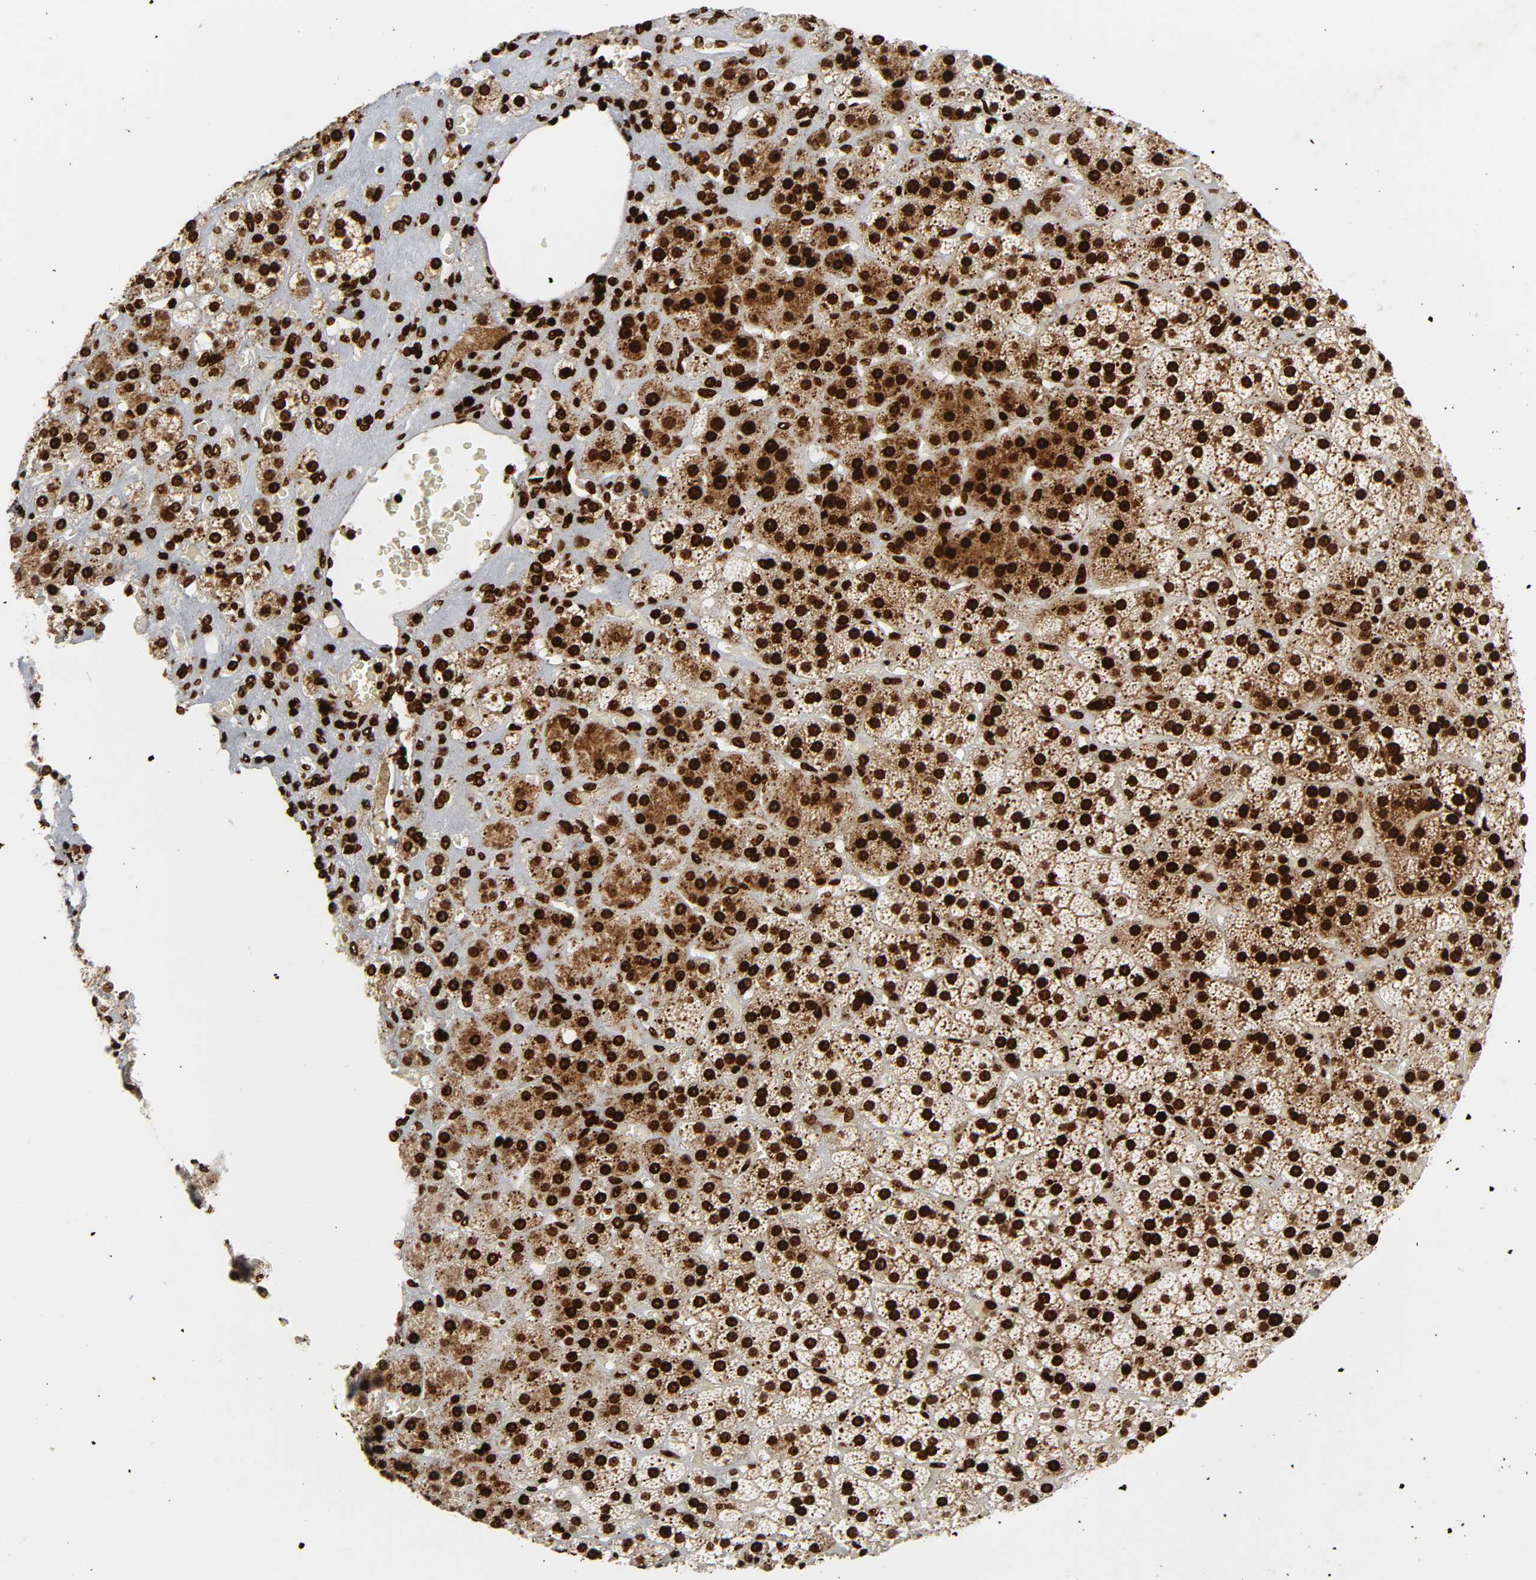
{"staining": {"intensity": "strong", "quantity": ">75%", "location": "nuclear"}, "tissue": "adrenal gland", "cell_type": "Glandular cells", "image_type": "normal", "snomed": [{"axis": "morphology", "description": "Normal tissue, NOS"}, {"axis": "topography", "description": "Adrenal gland"}], "caption": "A high amount of strong nuclear positivity is seen in approximately >75% of glandular cells in unremarkable adrenal gland. (Stains: DAB in brown, nuclei in blue, Microscopy: brightfield microscopy at high magnification).", "gene": "RXRA", "patient": {"sex": "female", "age": 71}}